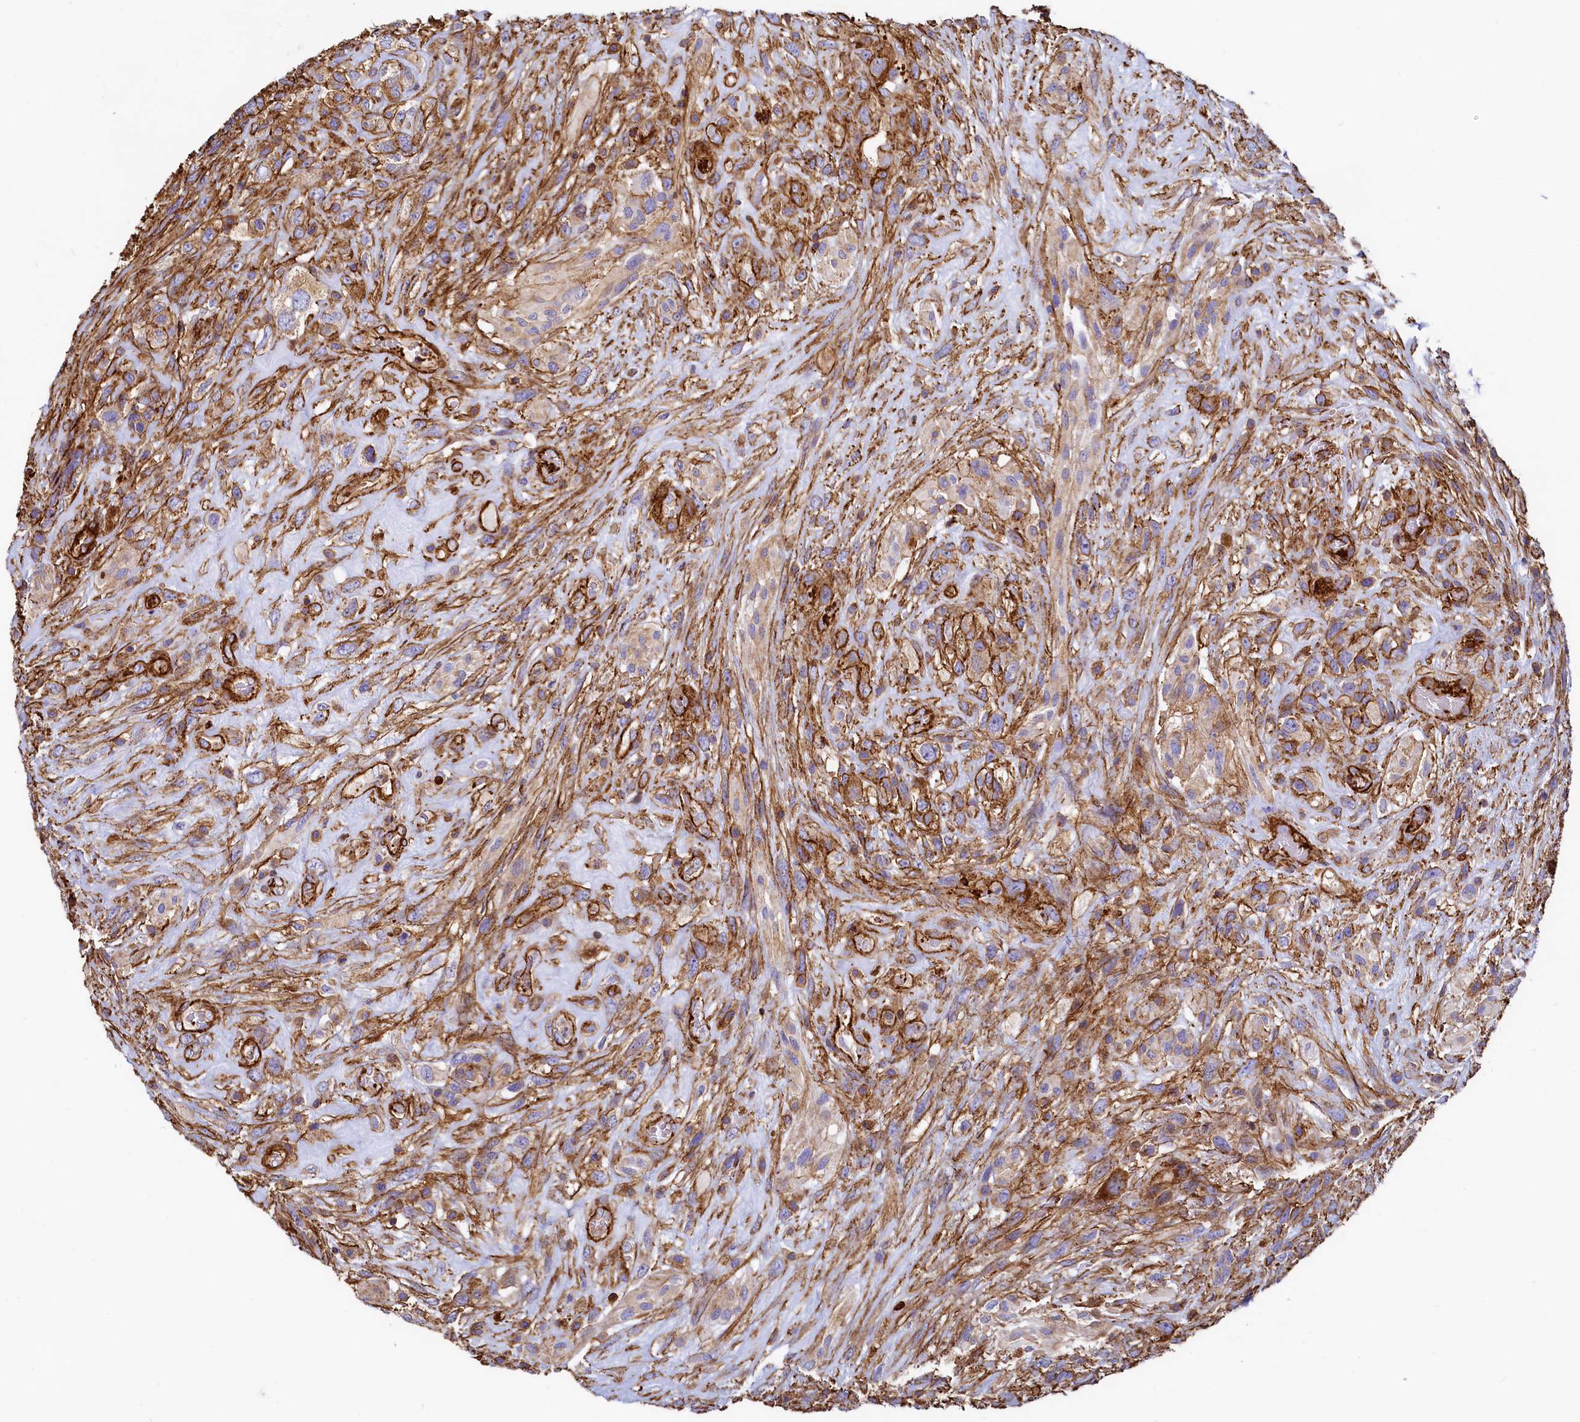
{"staining": {"intensity": "strong", "quantity": "25%-75%", "location": "cytoplasmic/membranous"}, "tissue": "glioma", "cell_type": "Tumor cells", "image_type": "cancer", "snomed": [{"axis": "morphology", "description": "Glioma, malignant, High grade"}, {"axis": "topography", "description": "Brain"}], "caption": "Immunohistochemical staining of human malignant glioma (high-grade) exhibits high levels of strong cytoplasmic/membranous protein expression in approximately 25%-75% of tumor cells.", "gene": "THBS1", "patient": {"sex": "male", "age": 61}}